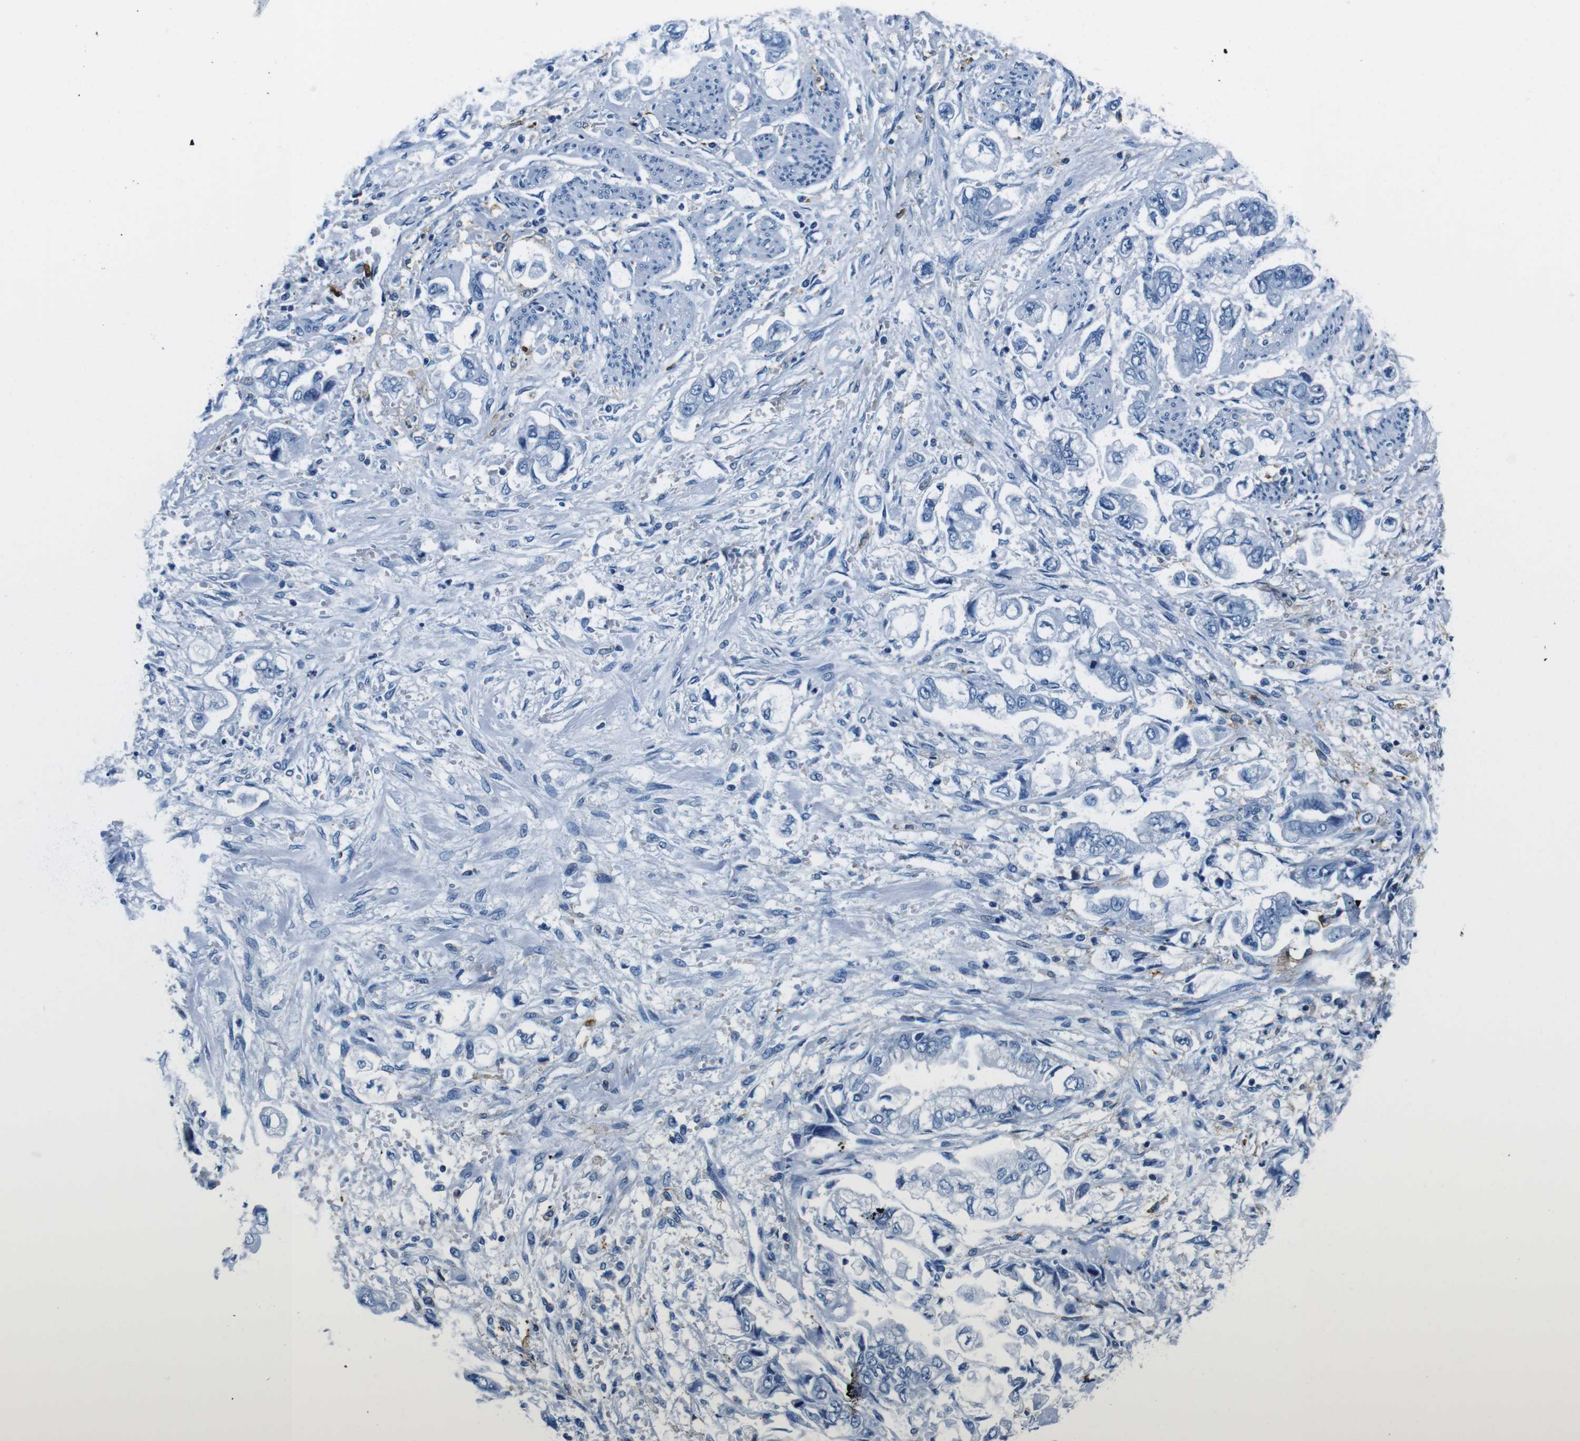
{"staining": {"intensity": "negative", "quantity": "none", "location": "none"}, "tissue": "stomach cancer", "cell_type": "Tumor cells", "image_type": "cancer", "snomed": [{"axis": "morphology", "description": "Normal tissue, NOS"}, {"axis": "morphology", "description": "Adenocarcinoma, NOS"}, {"axis": "topography", "description": "Stomach"}], "caption": "The immunohistochemistry (IHC) photomicrograph has no significant expression in tumor cells of adenocarcinoma (stomach) tissue.", "gene": "HLA-DRB1", "patient": {"sex": "male", "age": 62}}